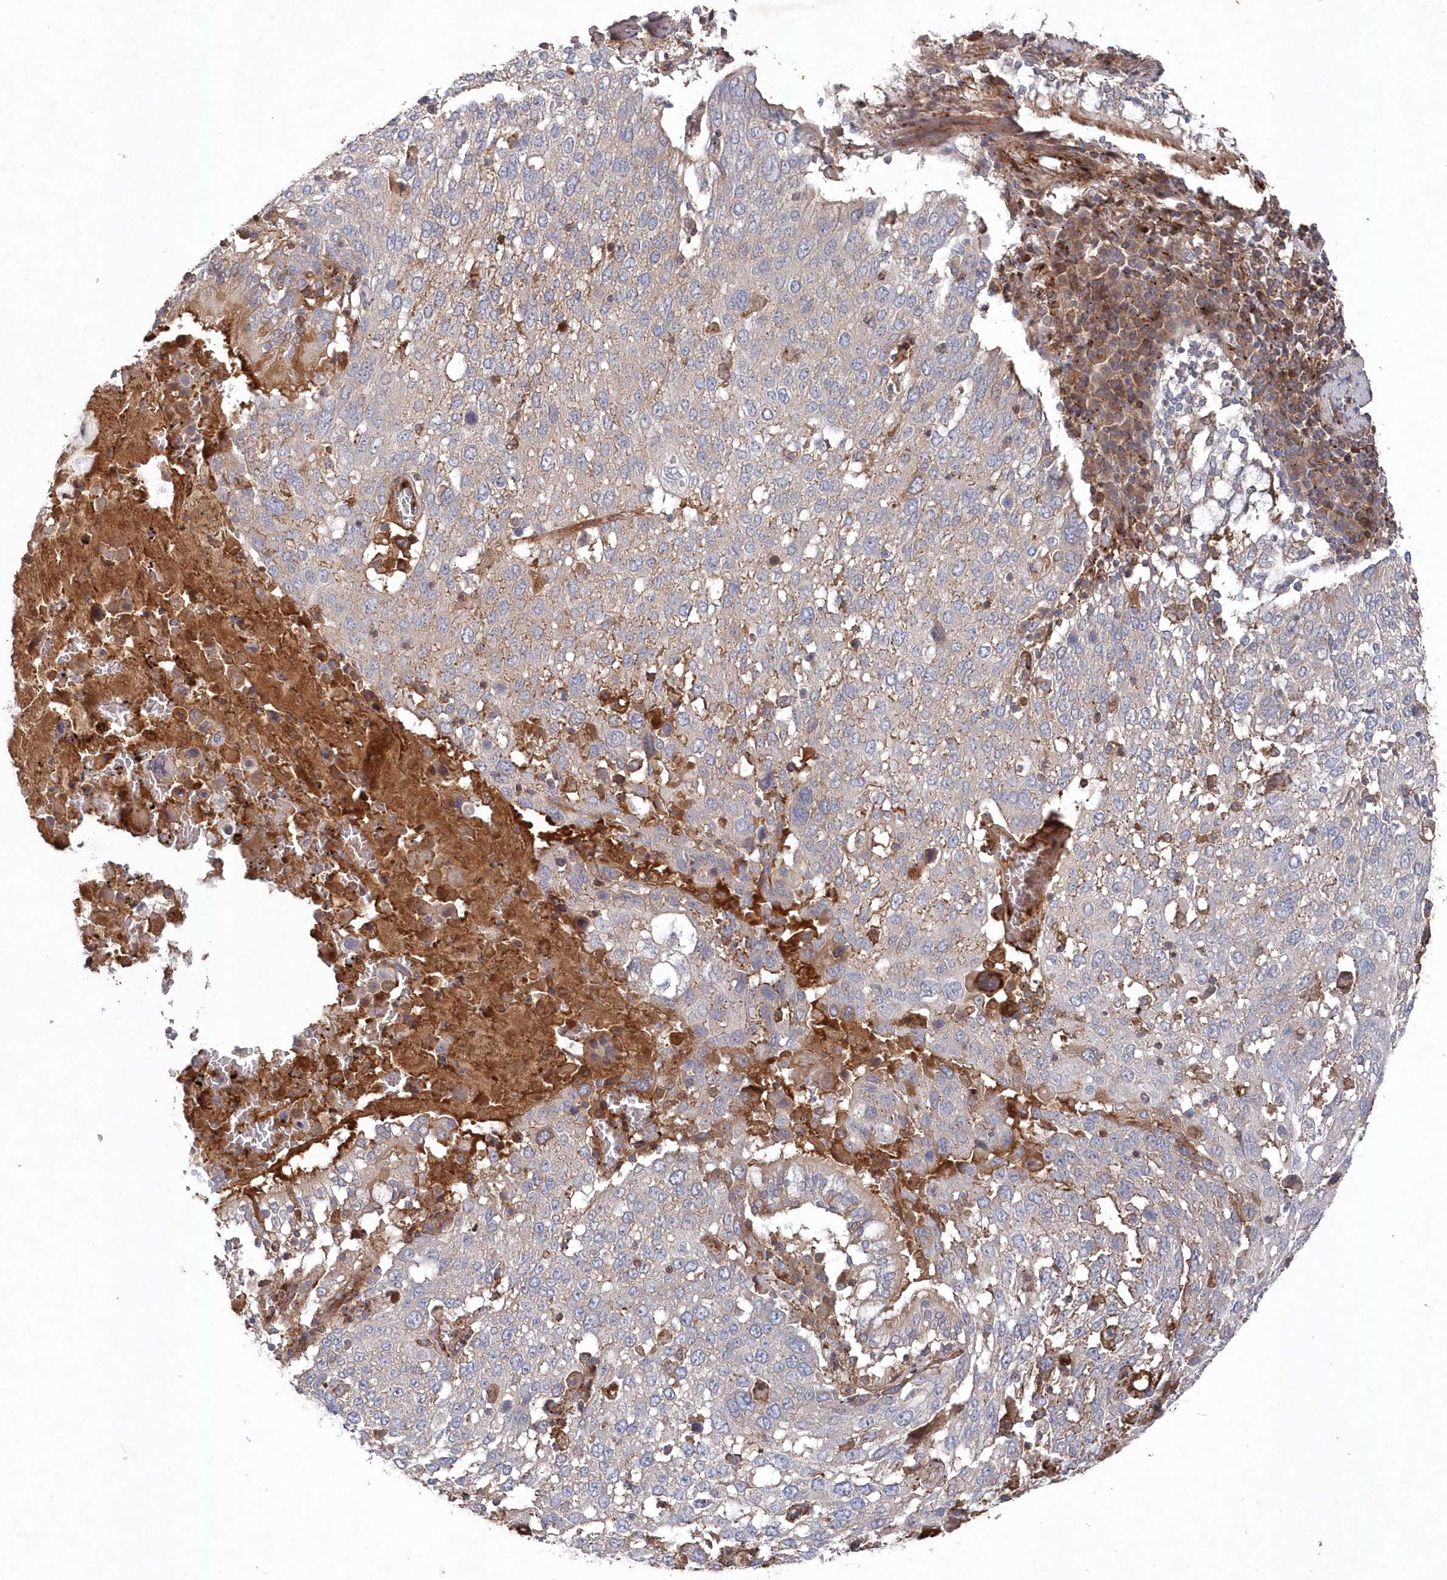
{"staining": {"intensity": "negative", "quantity": "none", "location": "none"}, "tissue": "lung cancer", "cell_type": "Tumor cells", "image_type": "cancer", "snomed": [{"axis": "morphology", "description": "Squamous cell carcinoma, NOS"}, {"axis": "topography", "description": "Lung"}], "caption": "Immunohistochemistry (IHC) micrograph of neoplastic tissue: lung squamous cell carcinoma stained with DAB demonstrates no significant protein positivity in tumor cells. The staining is performed using DAB brown chromogen with nuclei counter-stained in using hematoxylin.", "gene": "ABHD14B", "patient": {"sex": "male", "age": 65}}